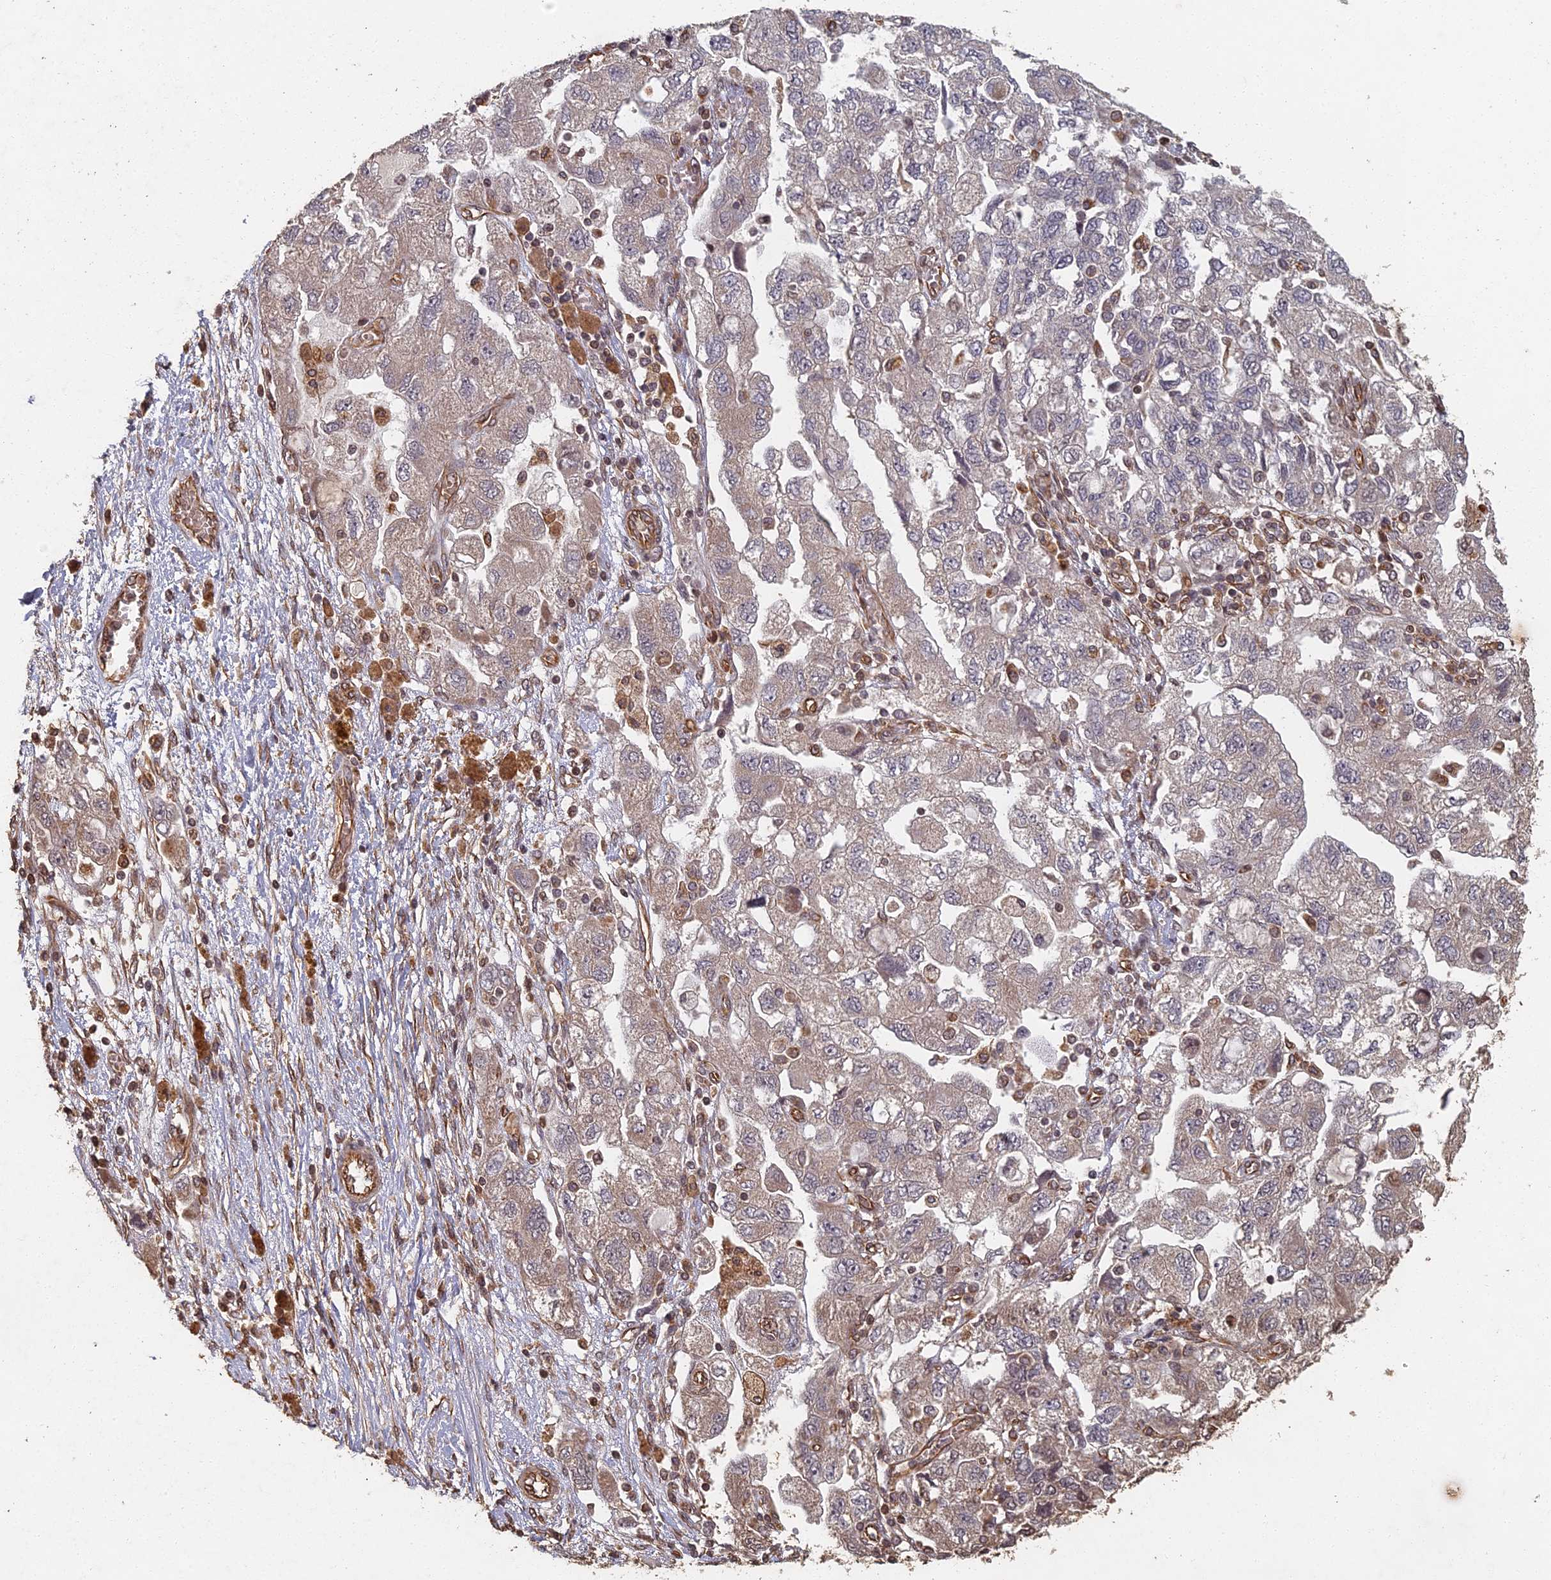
{"staining": {"intensity": "weak", "quantity": "<25%", "location": "cytoplasmic/membranous"}, "tissue": "ovarian cancer", "cell_type": "Tumor cells", "image_type": "cancer", "snomed": [{"axis": "morphology", "description": "Carcinoma, NOS"}, {"axis": "morphology", "description": "Cystadenocarcinoma, serous, NOS"}, {"axis": "topography", "description": "Ovary"}], "caption": "Tumor cells show no significant protein staining in ovarian cancer (serous cystadenocarcinoma). The staining is performed using DAB (3,3'-diaminobenzidine) brown chromogen with nuclei counter-stained in using hematoxylin.", "gene": "ABCB10", "patient": {"sex": "female", "age": 69}}